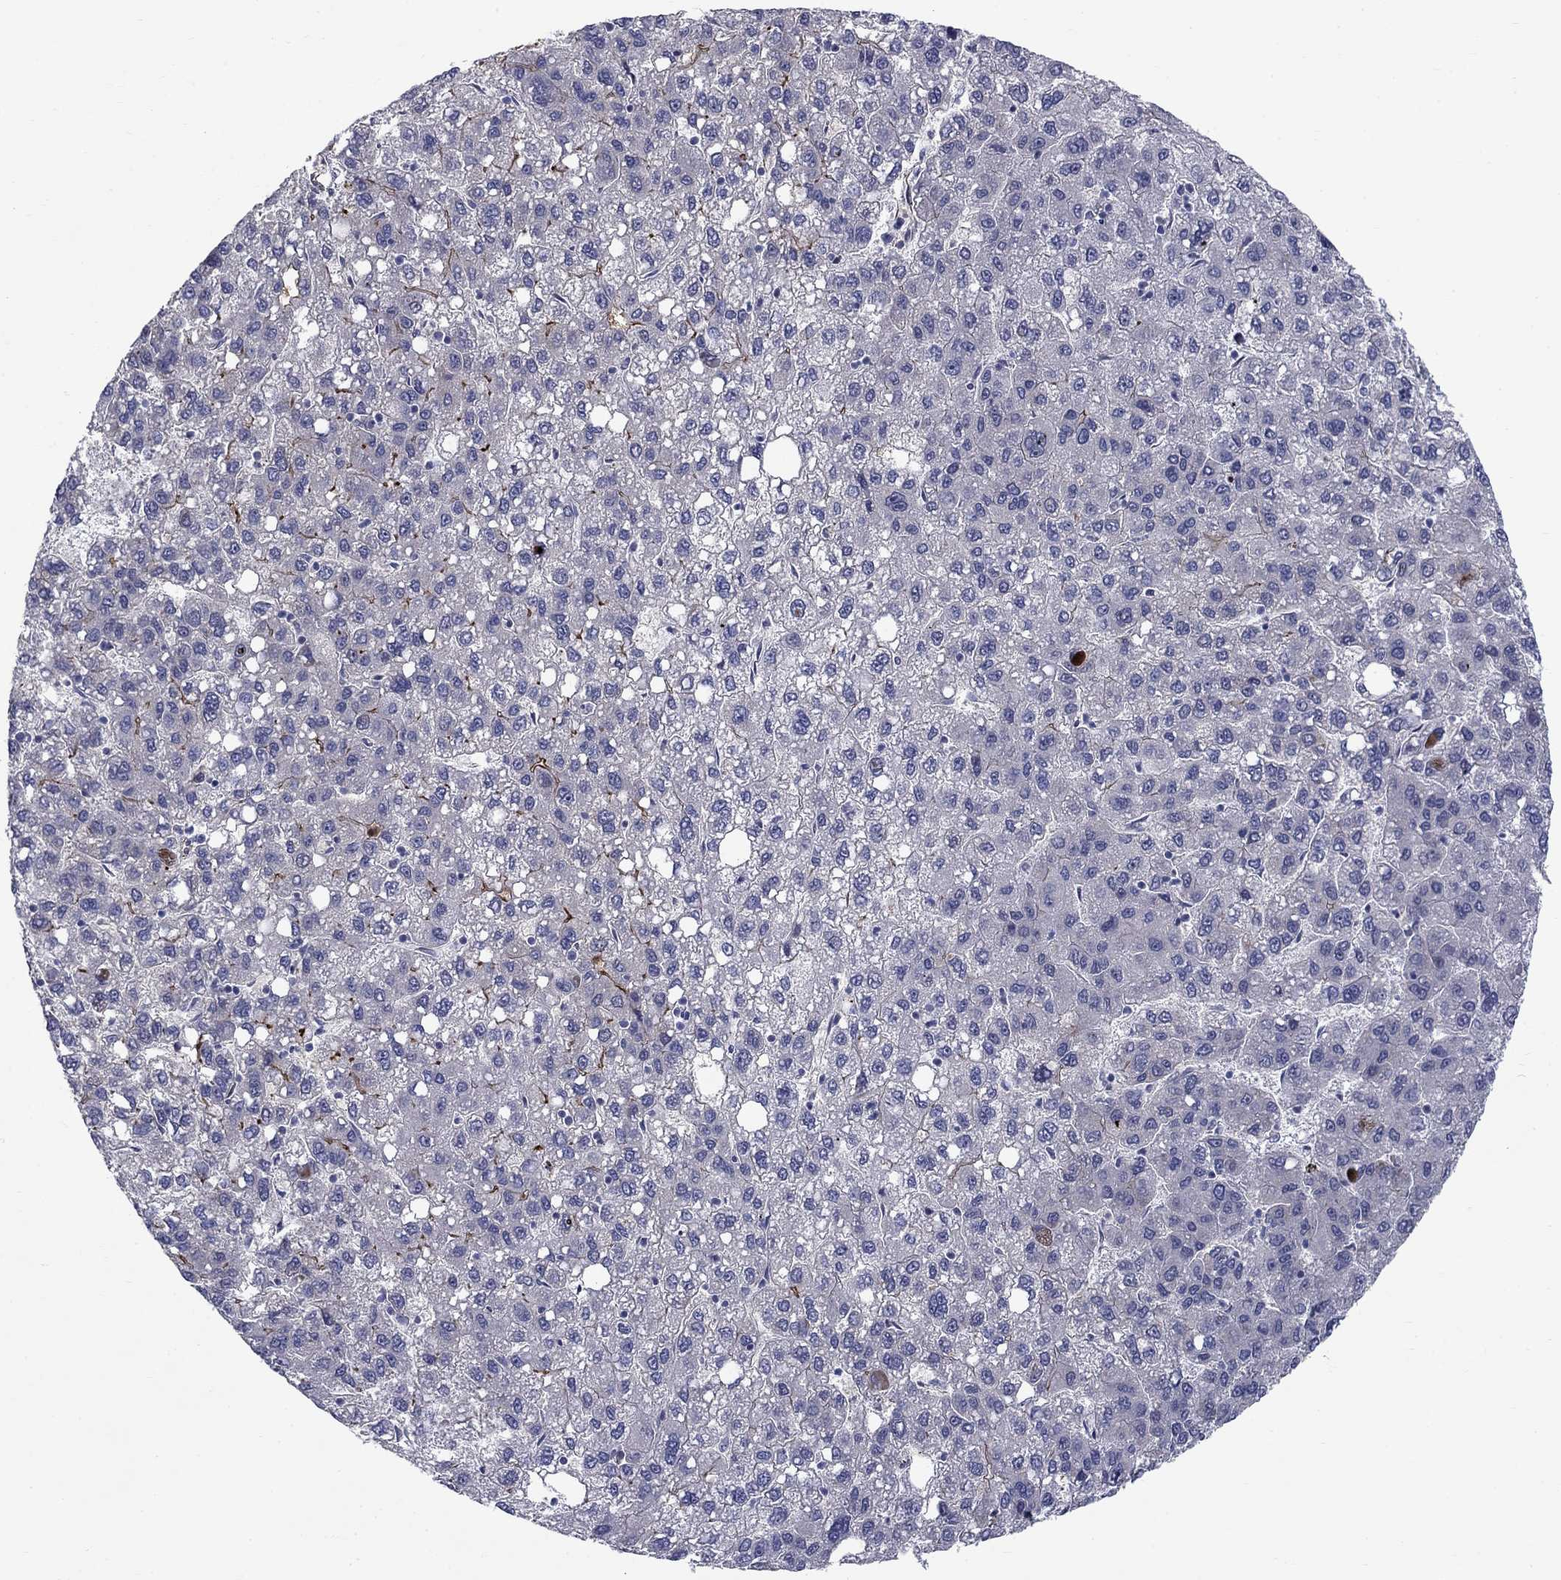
{"staining": {"intensity": "strong", "quantity": "<25%", "location": "cytoplasmic/membranous"}, "tissue": "liver cancer", "cell_type": "Tumor cells", "image_type": "cancer", "snomed": [{"axis": "morphology", "description": "Carcinoma, Hepatocellular, NOS"}, {"axis": "topography", "description": "Liver"}], "caption": "Immunohistochemical staining of liver cancer demonstrates strong cytoplasmic/membranous protein staining in about <25% of tumor cells. (IHC, brightfield microscopy, high magnification).", "gene": "SLC1A1", "patient": {"sex": "female", "age": 82}}